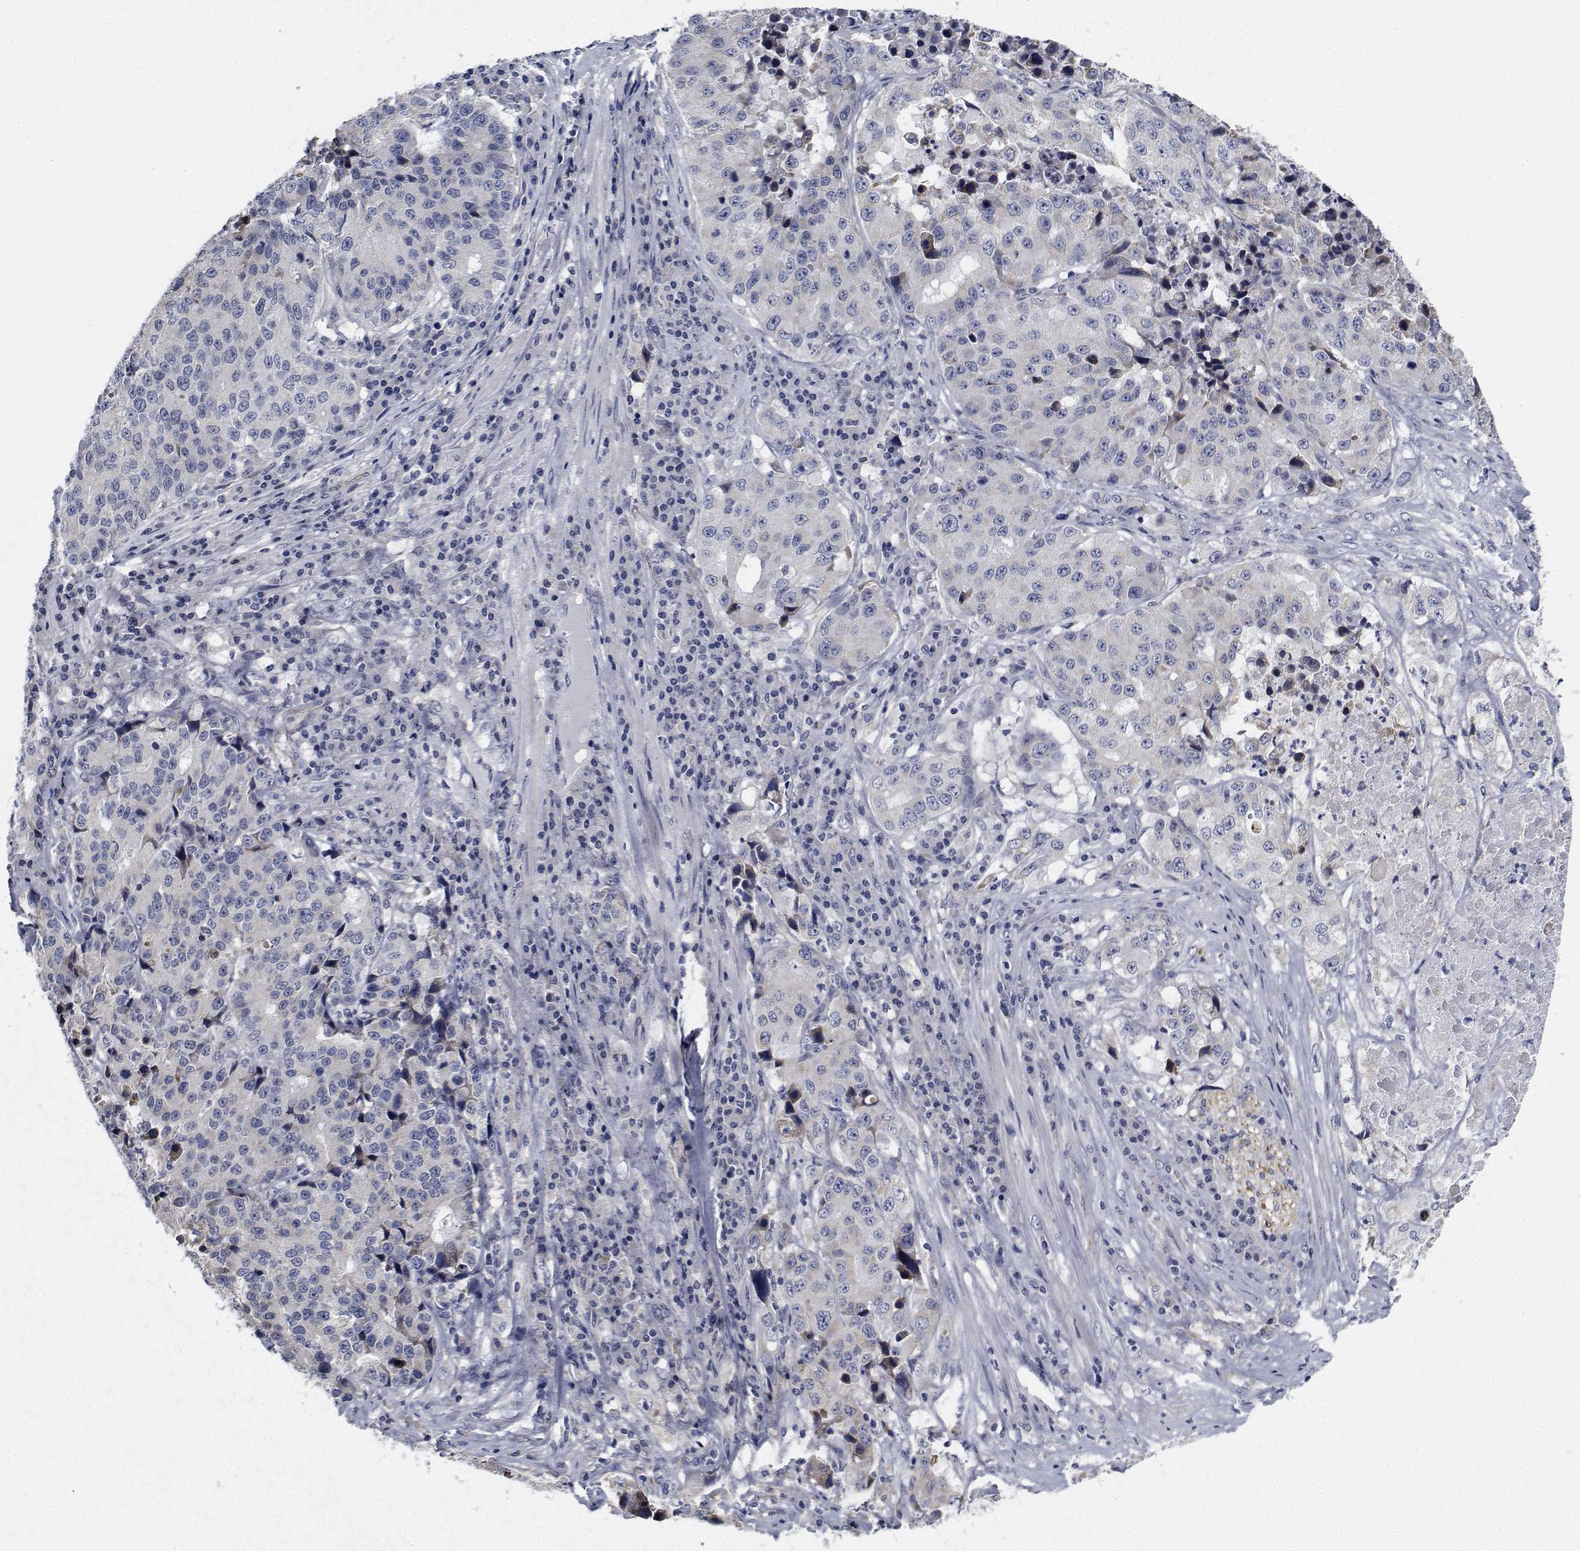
{"staining": {"intensity": "negative", "quantity": "none", "location": "none"}, "tissue": "stomach cancer", "cell_type": "Tumor cells", "image_type": "cancer", "snomed": [{"axis": "morphology", "description": "Adenocarcinoma, NOS"}, {"axis": "topography", "description": "Stomach"}], "caption": "DAB (3,3'-diaminobenzidine) immunohistochemical staining of human stomach adenocarcinoma shows no significant expression in tumor cells.", "gene": "TTBK1", "patient": {"sex": "male", "age": 71}}